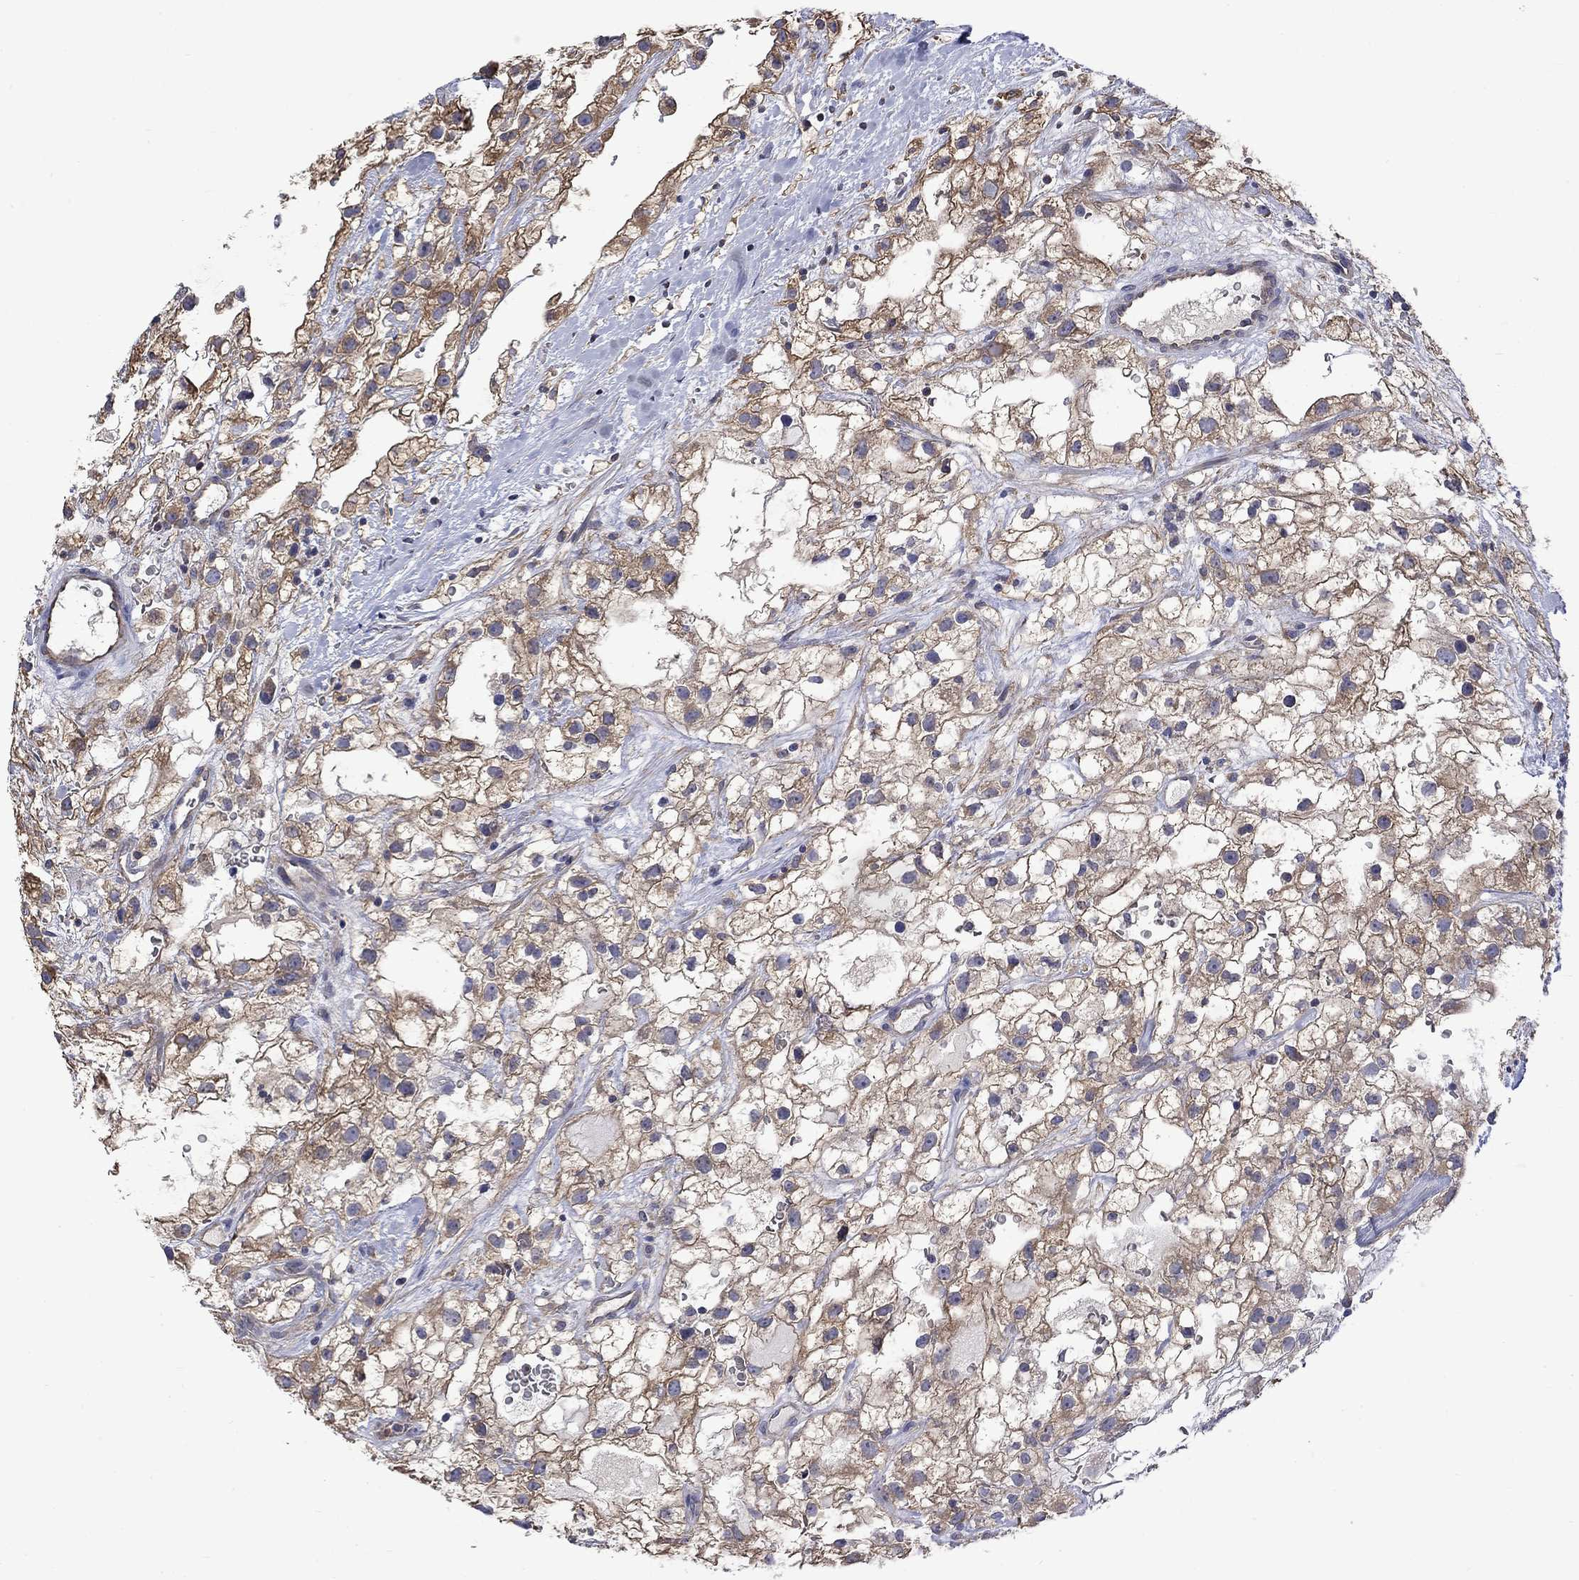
{"staining": {"intensity": "moderate", "quantity": "25%-75%", "location": "cytoplasmic/membranous"}, "tissue": "renal cancer", "cell_type": "Tumor cells", "image_type": "cancer", "snomed": [{"axis": "morphology", "description": "Adenocarcinoma, NOS"}, {"axis": "topography", "description": "Kidney"}], "caption": "This image displays immunohistochemistry (IHC) staining of human renal cancer (adenocarcinoma), with medium moderate cytoplasmic/membranous positivity in approximately 25%-75% of tumor cells.", "gene": "CAMKK2", "patient": {"sex": "male", "age": 59}}